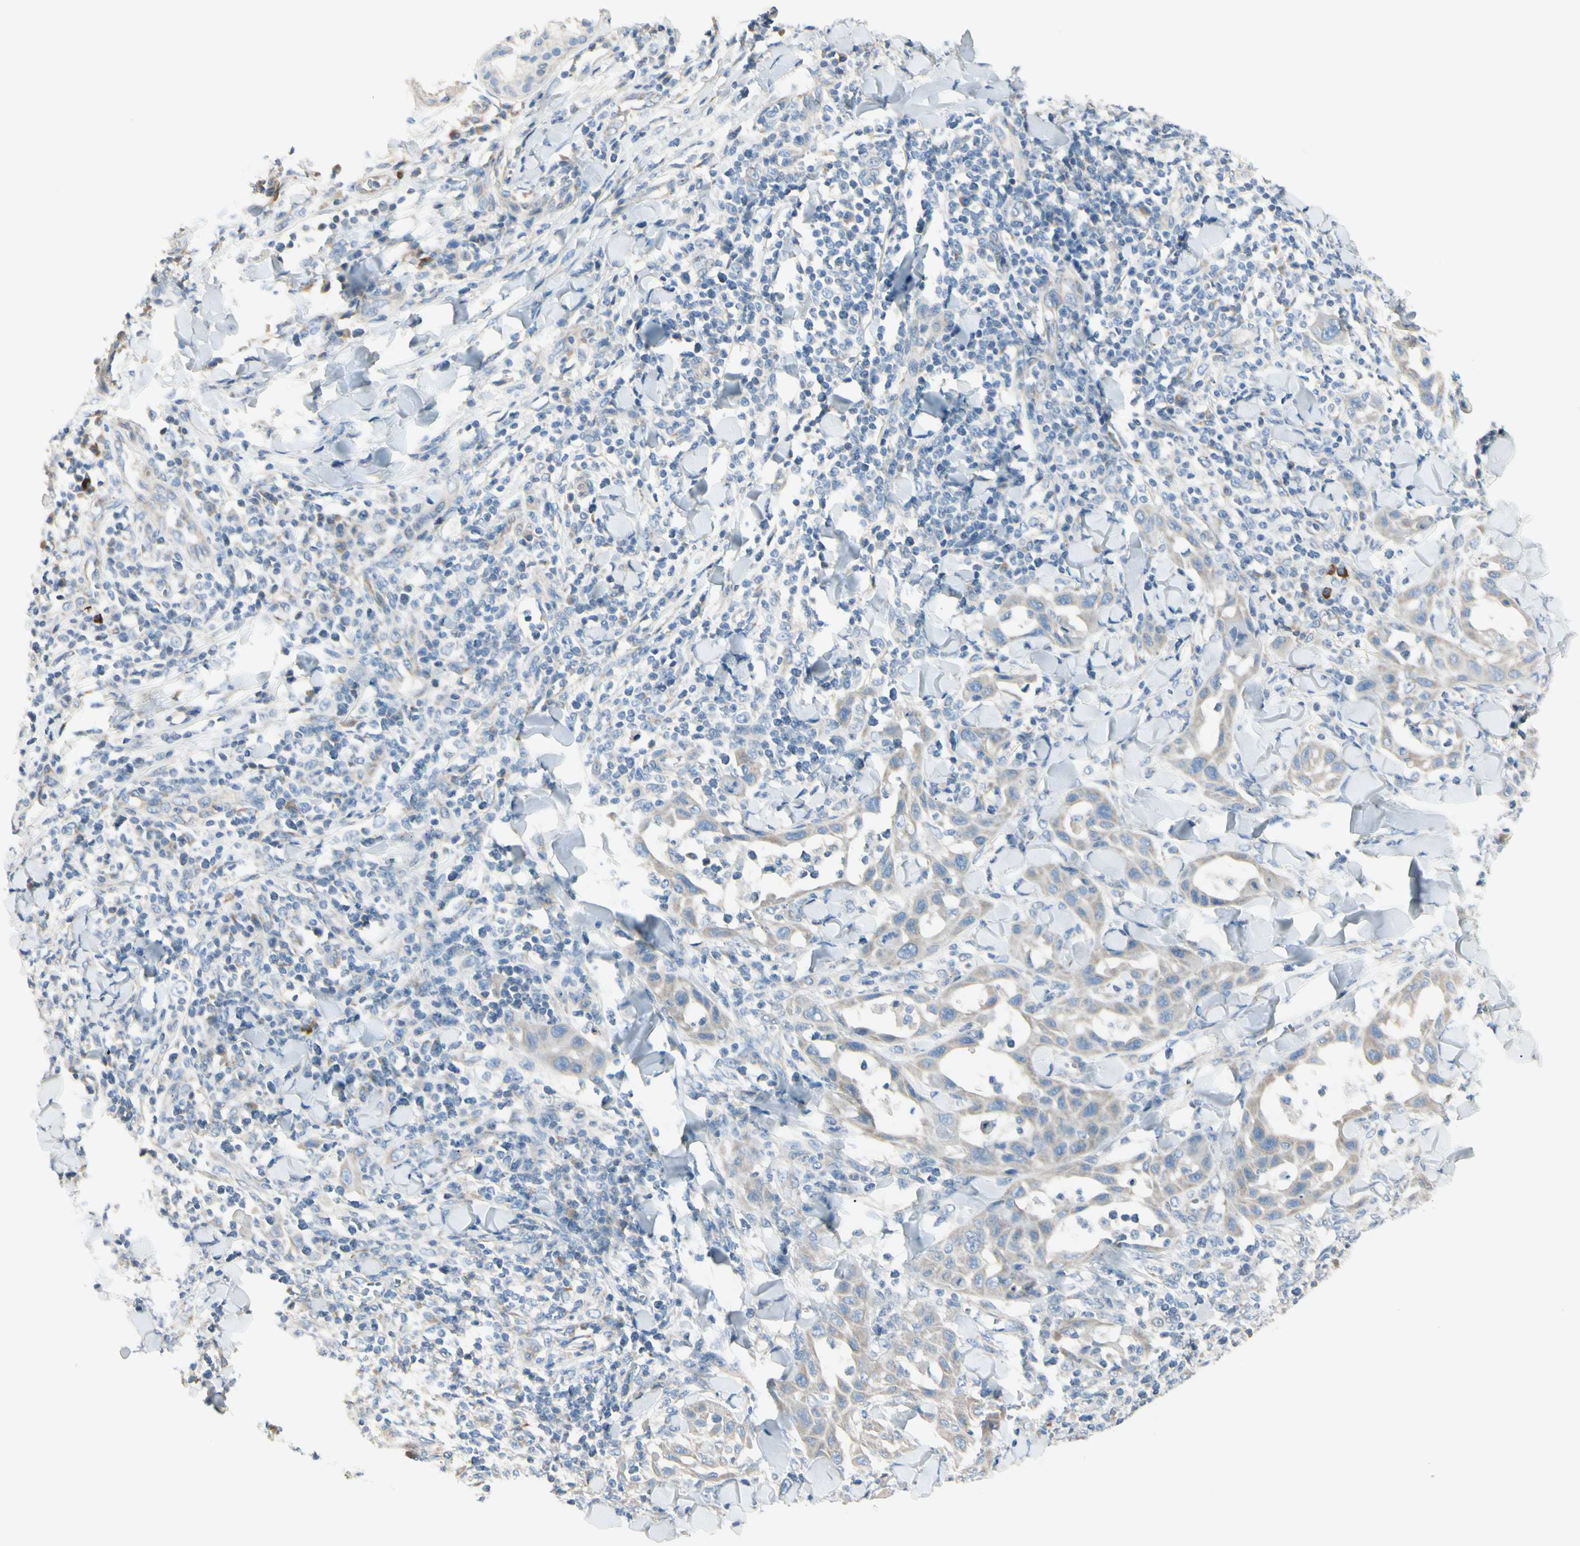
{"staining": {"intensity": "weak", "quantity": ">75%", "location": "cytoplasmic/membranous"}, "tissue": "skin cancer", "cell_type": "Tumor cells", "image_type": "cancer", "snomed": [{"axis": "morphology", "description": "Squamous cell carcinoma, NOS"}, {"axis": "topography", "description": "Skin"}], "caption": "About >75% of tumor cells in human squamous cell carcinoma (skin) demonstrate weak cytoplasmic/membranous protein positivity as visualized by brown immunohistochemical staining.", "gene": "EPHA3", "patient": {"sex": "male", "age": 24}}